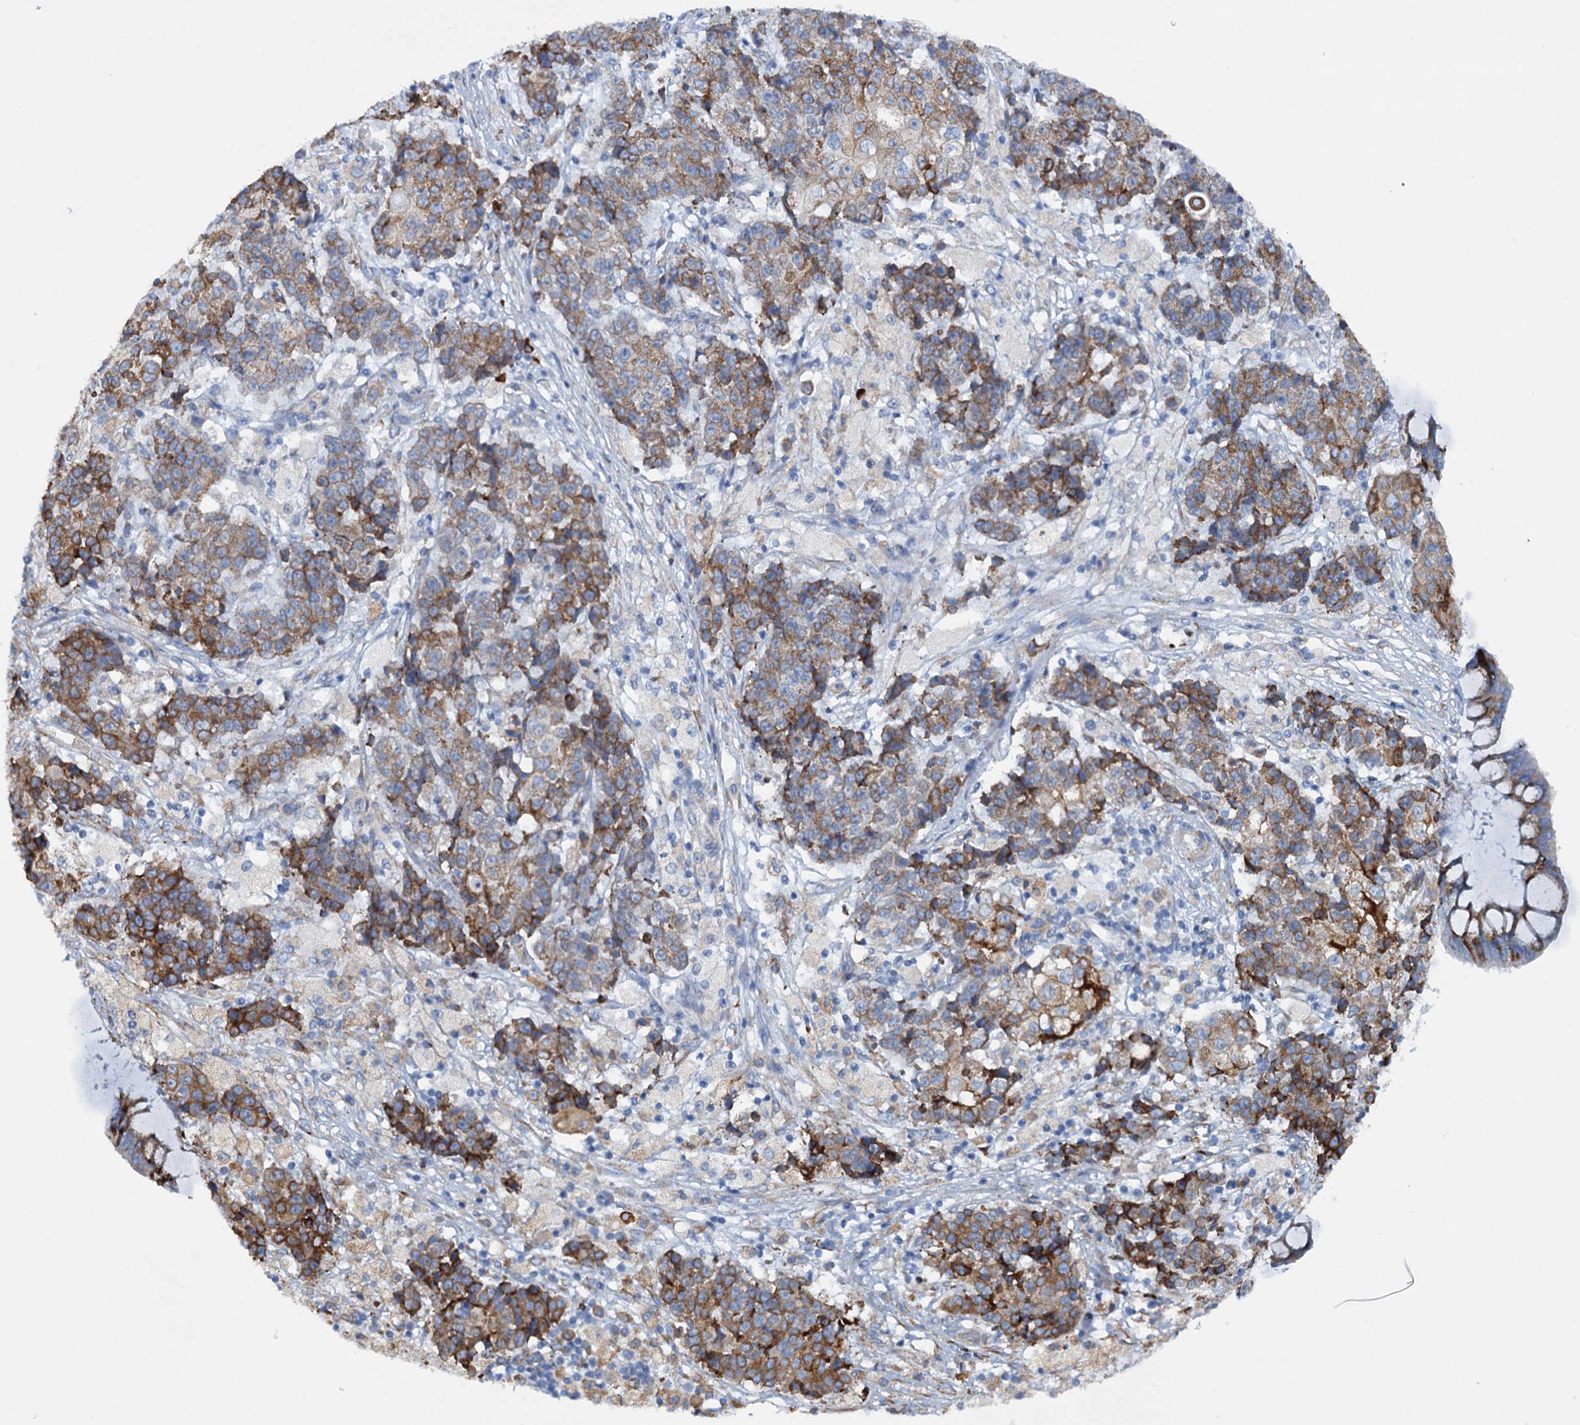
{"staining": {"intensity": "strong", "quantity": "25%-75%", "location": "cytoplasmic/membranous"}, "tissue": "ovarian cancer", "cell_type": "Tumor cells", "image_type": "cancer", "snomed": [{"axis": "morphology", "description": "Carcinoma, endometroid"}, {"axis": "topography", "description": "Ovary"}], "caption": "Ovarian cancer stained with a protein marker demonstrates strong staining in tumor cells.", "gene": "SHE", "patient": {"sex": "female", "age": 42}}